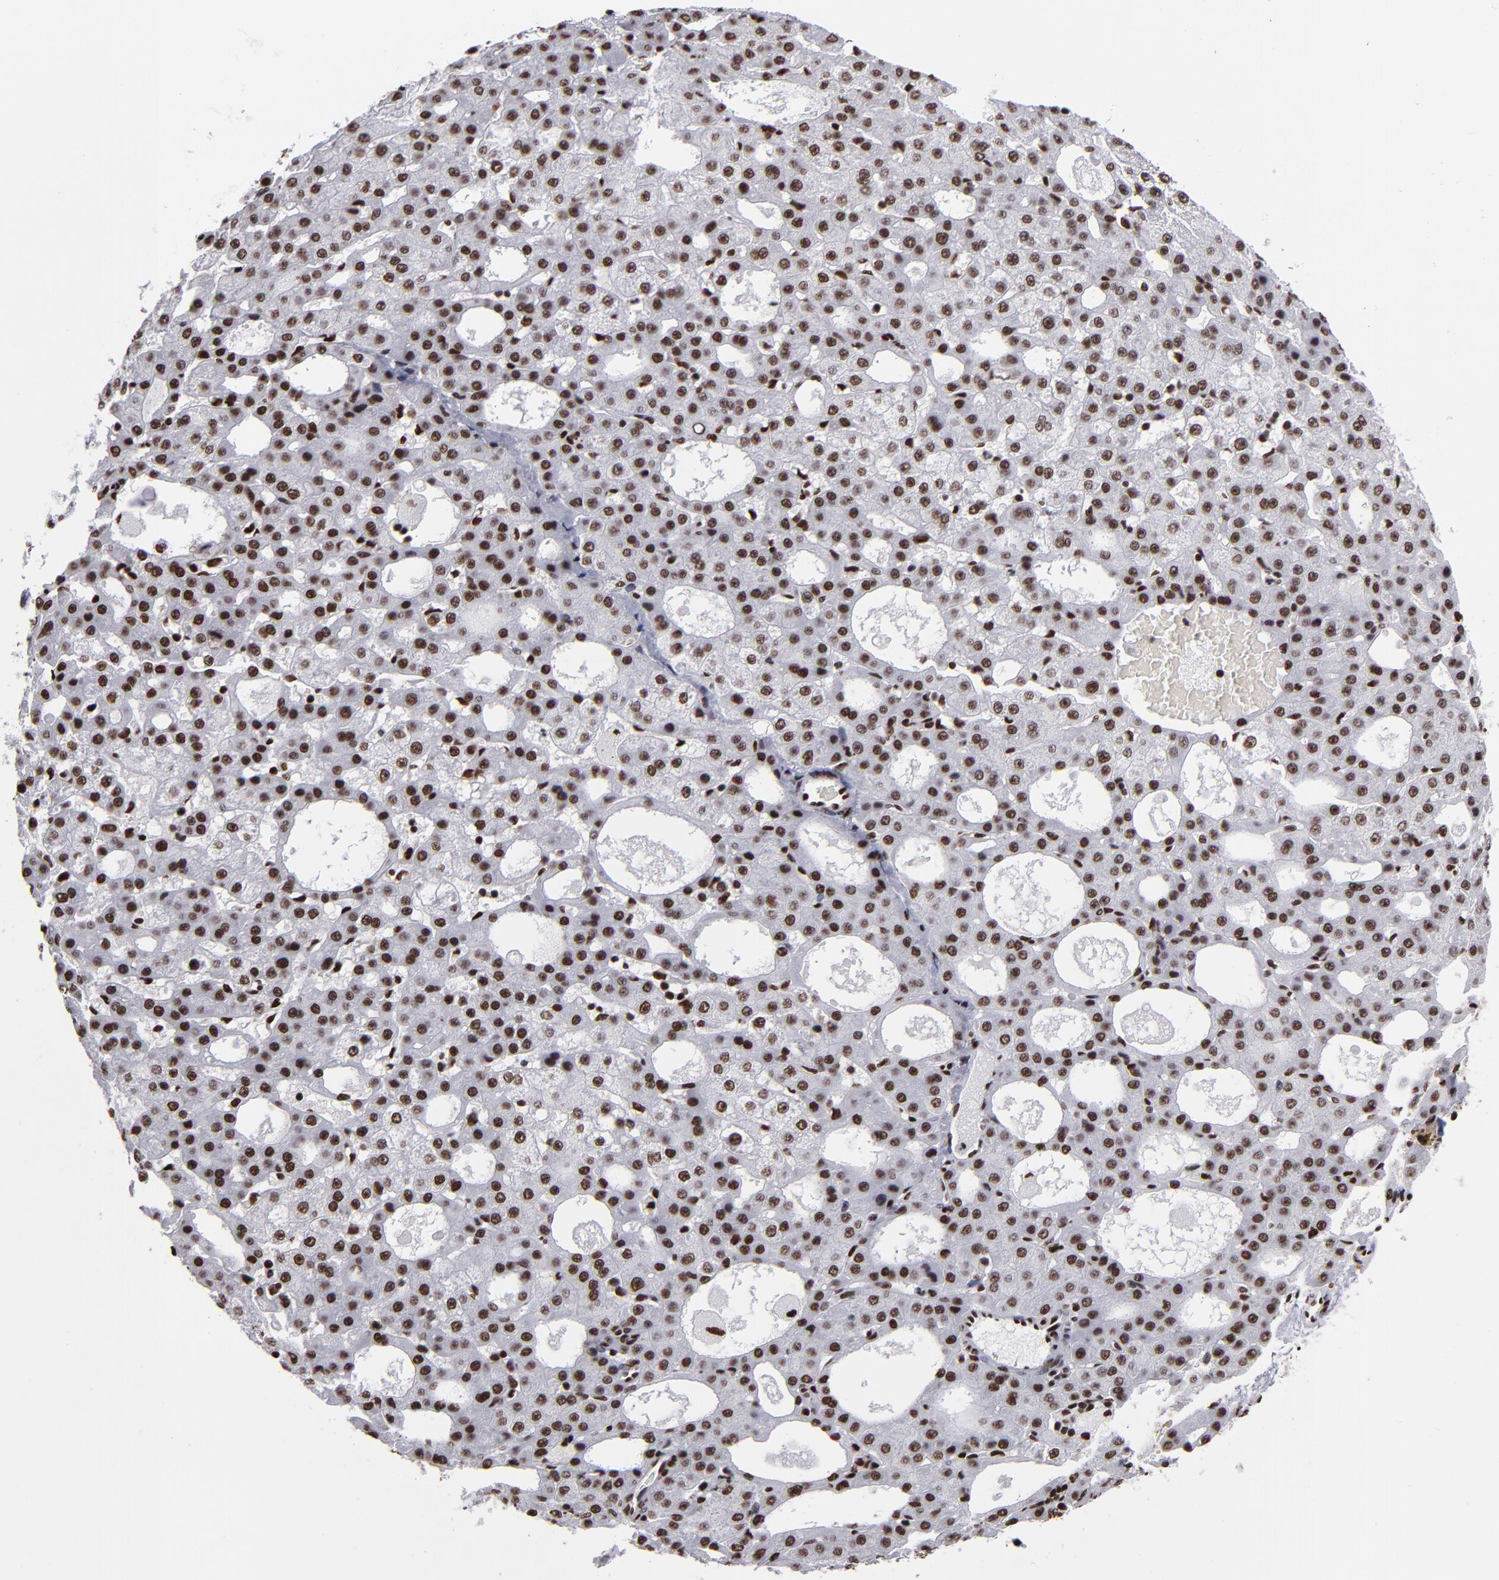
{"staining": {"intensity": "strong", "quantity": ">75%", "location": "nuclear"}, "tissue": "liver cancer", "cell_type": "Tumor cells", "image_type": "cancer", "snomed": [{"axis": "morphology", "description": "Carcinoma, Hepatocellular, NOS"}, {"axis": "topography", "description": "Liver"}], "caption": "IHC histopathology image of hepatocellular carcinoma (liver) stained for a protein (brown), which exhibits high levels of strong nuclear positivity in approximately >75% of tumor cells.", "gene": "MRE11", "patient": {"sex": "male", "age": 47}}